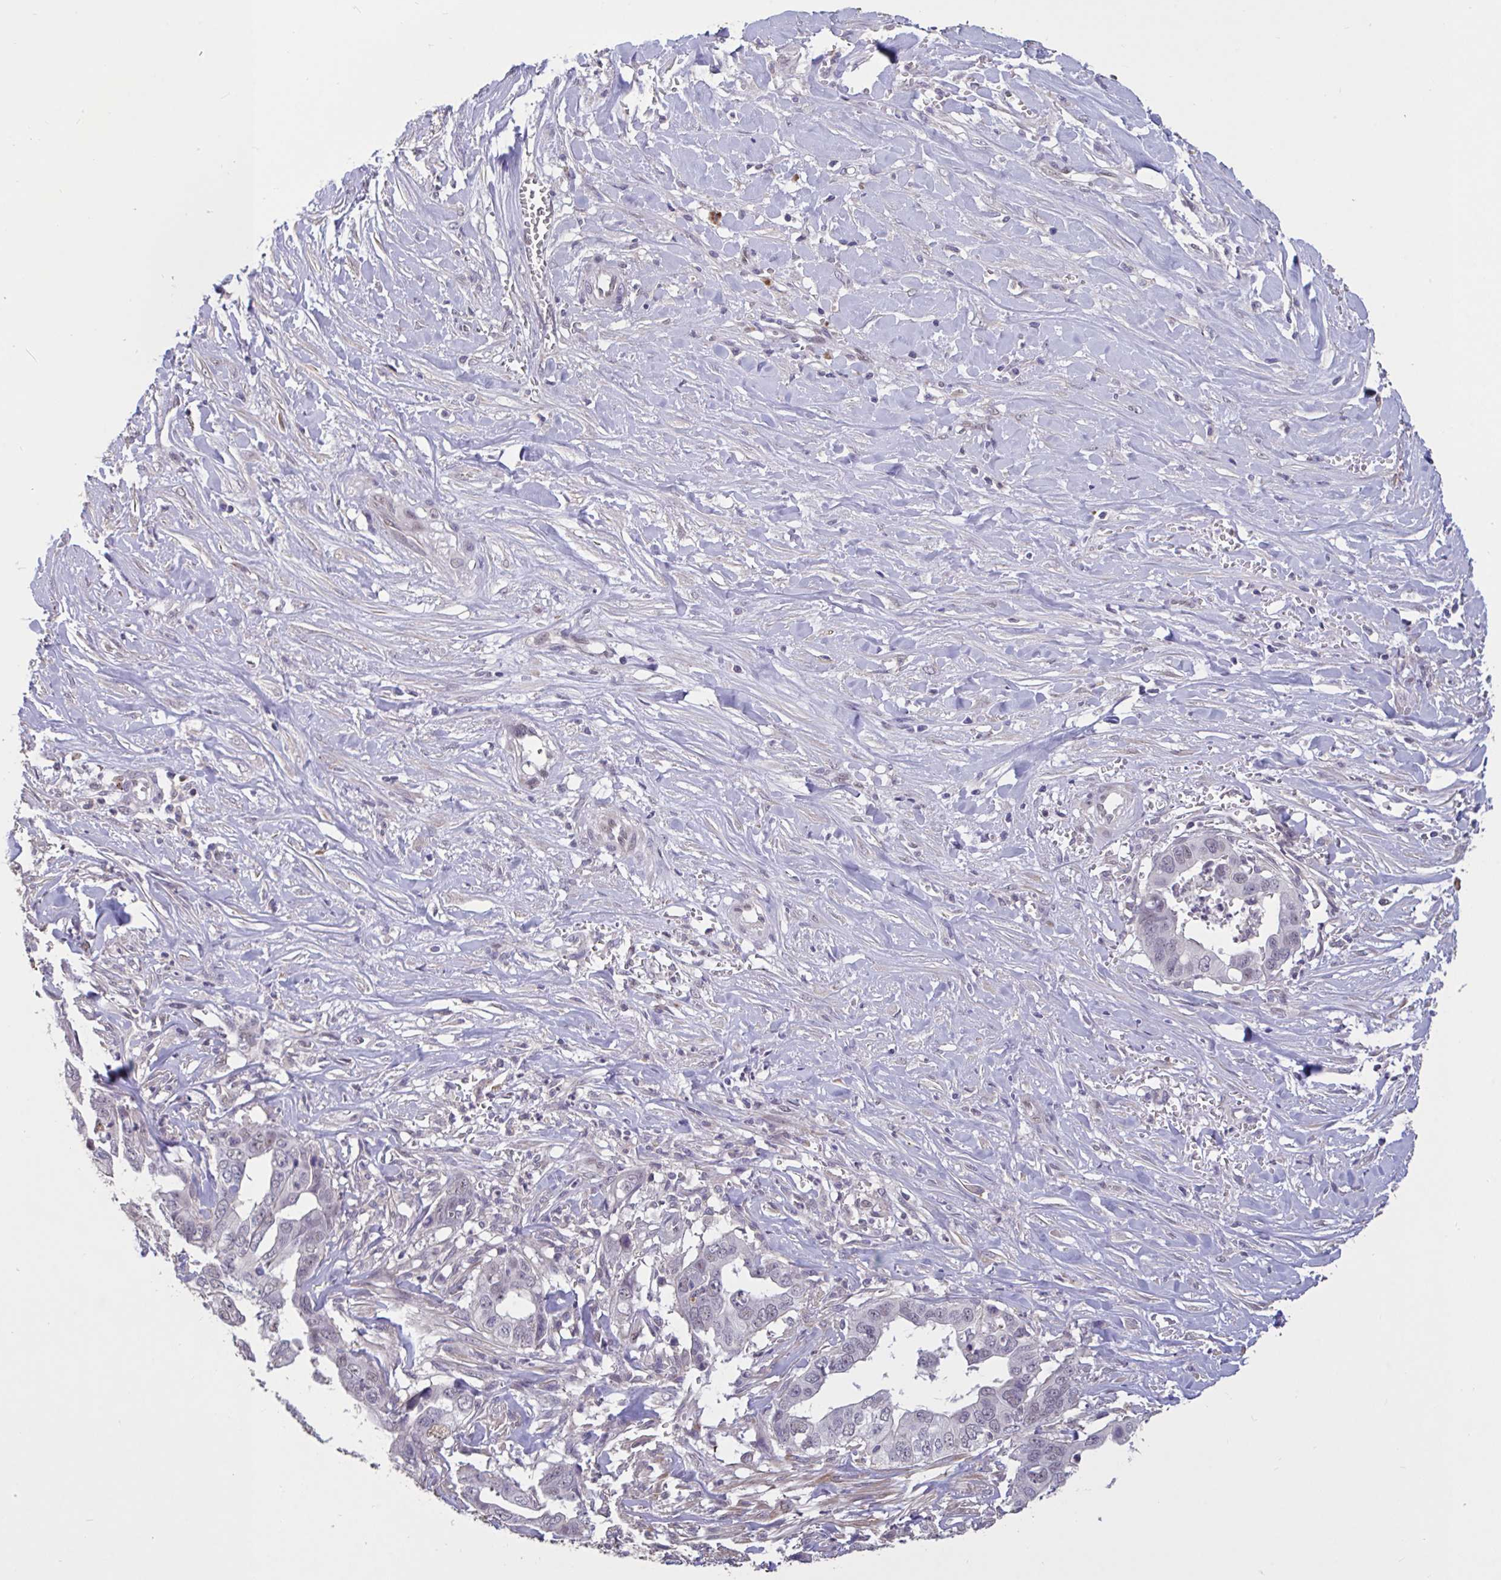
{"staining": {"intensity": "negative", "quantity": "none", "location": "none"}, "tissue": "liver cancer", "cell_type": "Tumor cells", "image_type": "cancer", "snomed": [{"axis": "morphology", "description": "Cholangiocarcinoma"}, {"axis": "topography", "description": "Liver"}], "caption": "Immunohistochemical staining of human liver cancer (cholangiocarcinoma) exhibits no significant staining in tumor cells.", "gene": "DDX39A", "patient": {"sex": "female", "age": 79}}